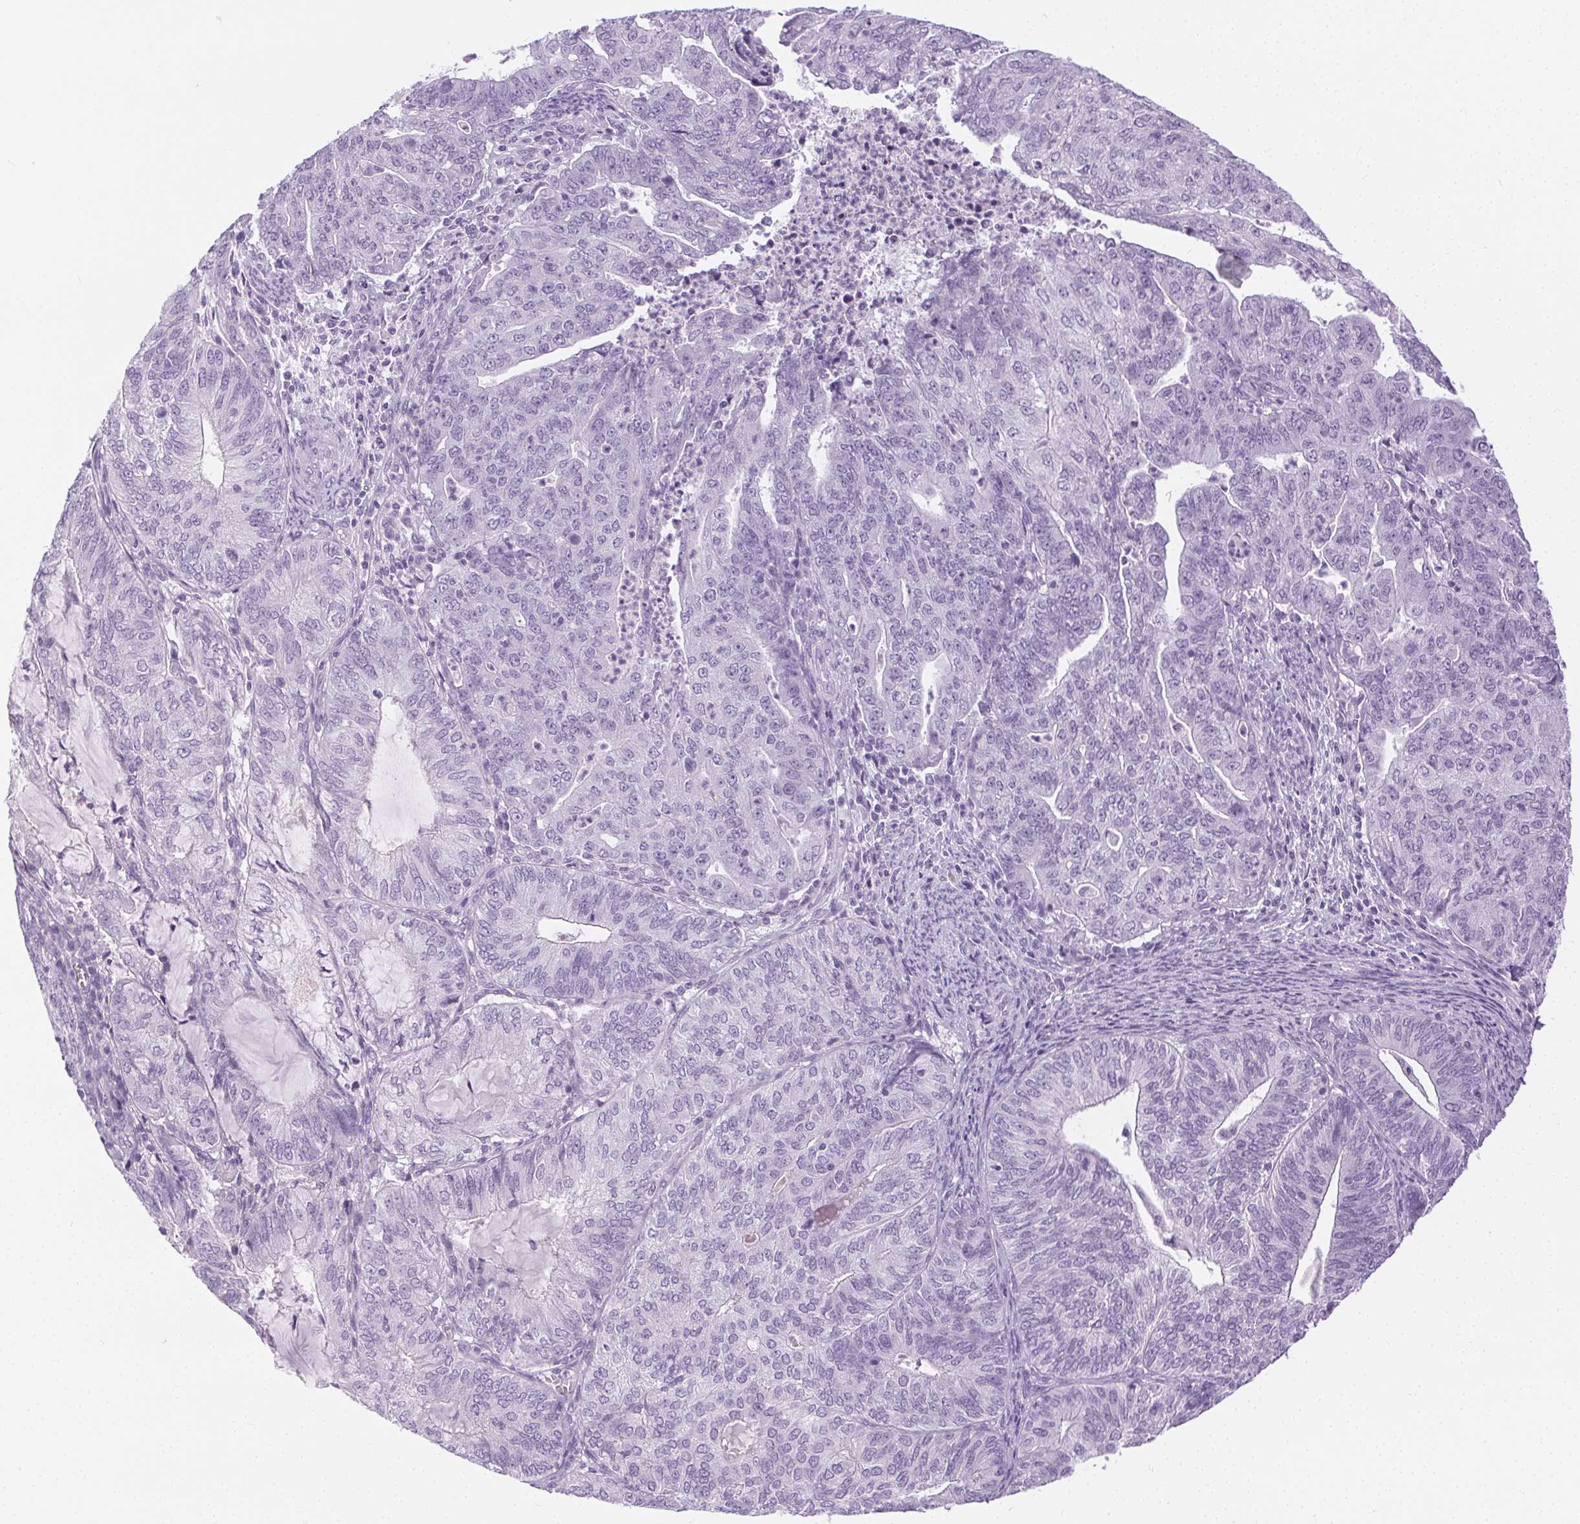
{"staining": {"intensity": "negative", "quantity": "none", "location": "none"}, "tissue": "endometrial cancer", "cell_type": "Tumor cells", "image_type": "cancer", "snomed": [{"axis": "morphology", "description": "Adenocarcinoma, NOS"}, {"axis": "topography", "description": "Endometrium"}], "caption": "Immunohistochemistry (IHC) of endometrial adenocarcinoma exhibits no staining in tumor cells.", "gene": "C20orf85", "patient": {"sex": "female", "age": 82}}